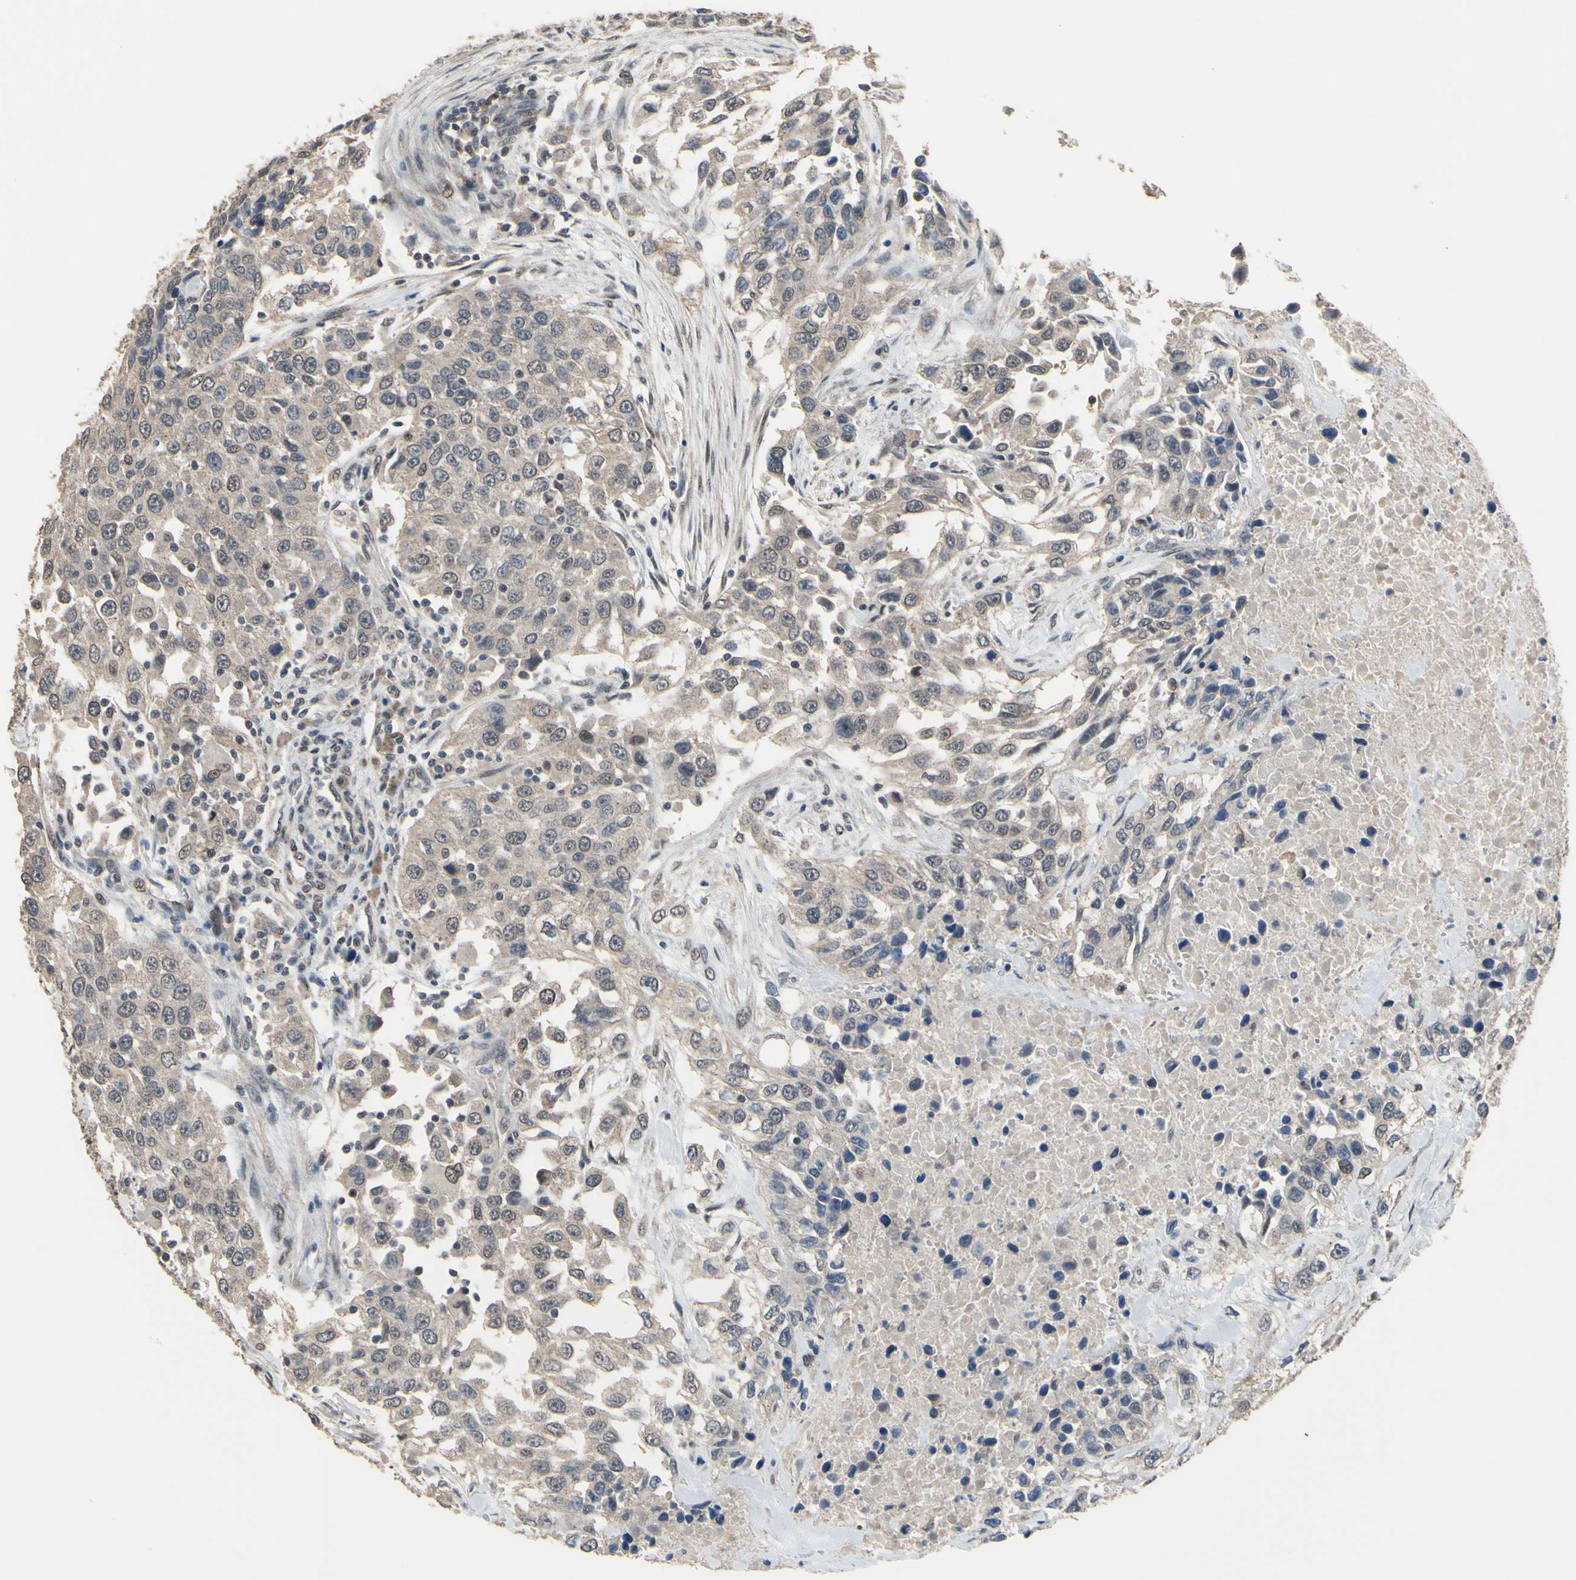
{"staining": {"intensity": "weak", "quantity": ">75%", "location": "cytoplasmic/membranous"}, "tissue": "urothelial cancer", "cell_type": "Tumor cells", "image_type": "cancer", "snomed": [{"axis": "morphology", "description": "Urothelial carcinoma, High grade"}, {"axis": "topography", "description": "Urinary bladder"}], "caption": "Protein staining of high-grade urothelial carcinoma tissue reveals weak cytoplasmic/membranous expression in approximately >75% of tumor cells. Nuclei are stained in blue.", "gene": "ZNF174", "patient": {"sex": "female", "age": 80}}